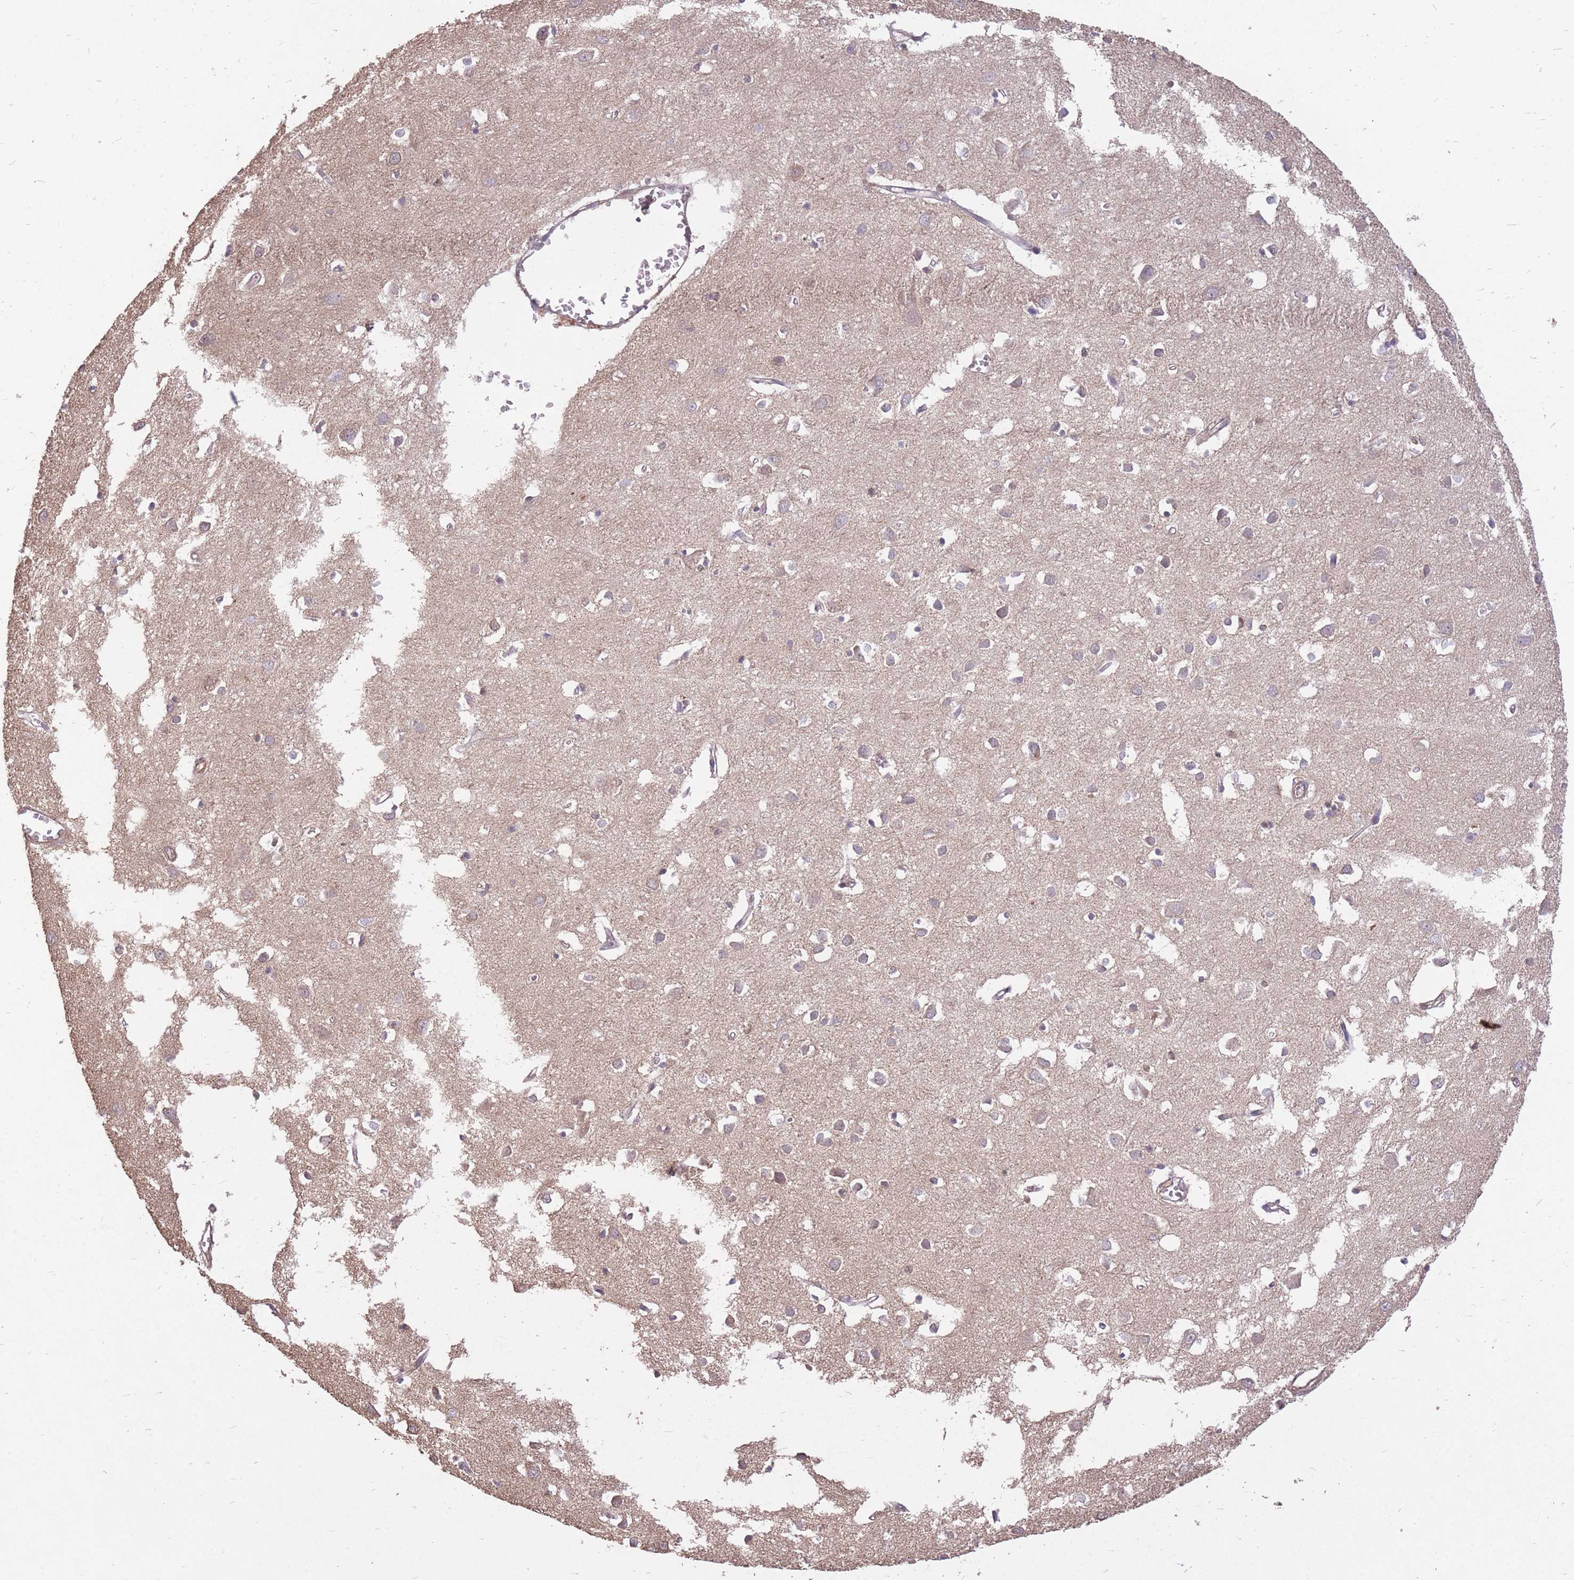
{"staining": {"intensity": "weak", "quantity": "<25%", "location": "cytoplasmic/membranous"}, "tissue": "cerebral cortex", "cell_type": "Endothelial cells", "image_type": "normal", "snomed": [{"axis": "morphology", "description": "Normal tissue, NOS"}, {"axis": "topography", "description": "Cerebral cortex"}], "caption": "Immunohistochemistry (IHC) photomicrograph of unremarkable cerebral cortex stained for a protein (brown), which displays no staining in endothelial cells. Nuclei are stained in blue.", "gene": "DYNC1LI2", "patient": {"sex": "female", "age": 64}}